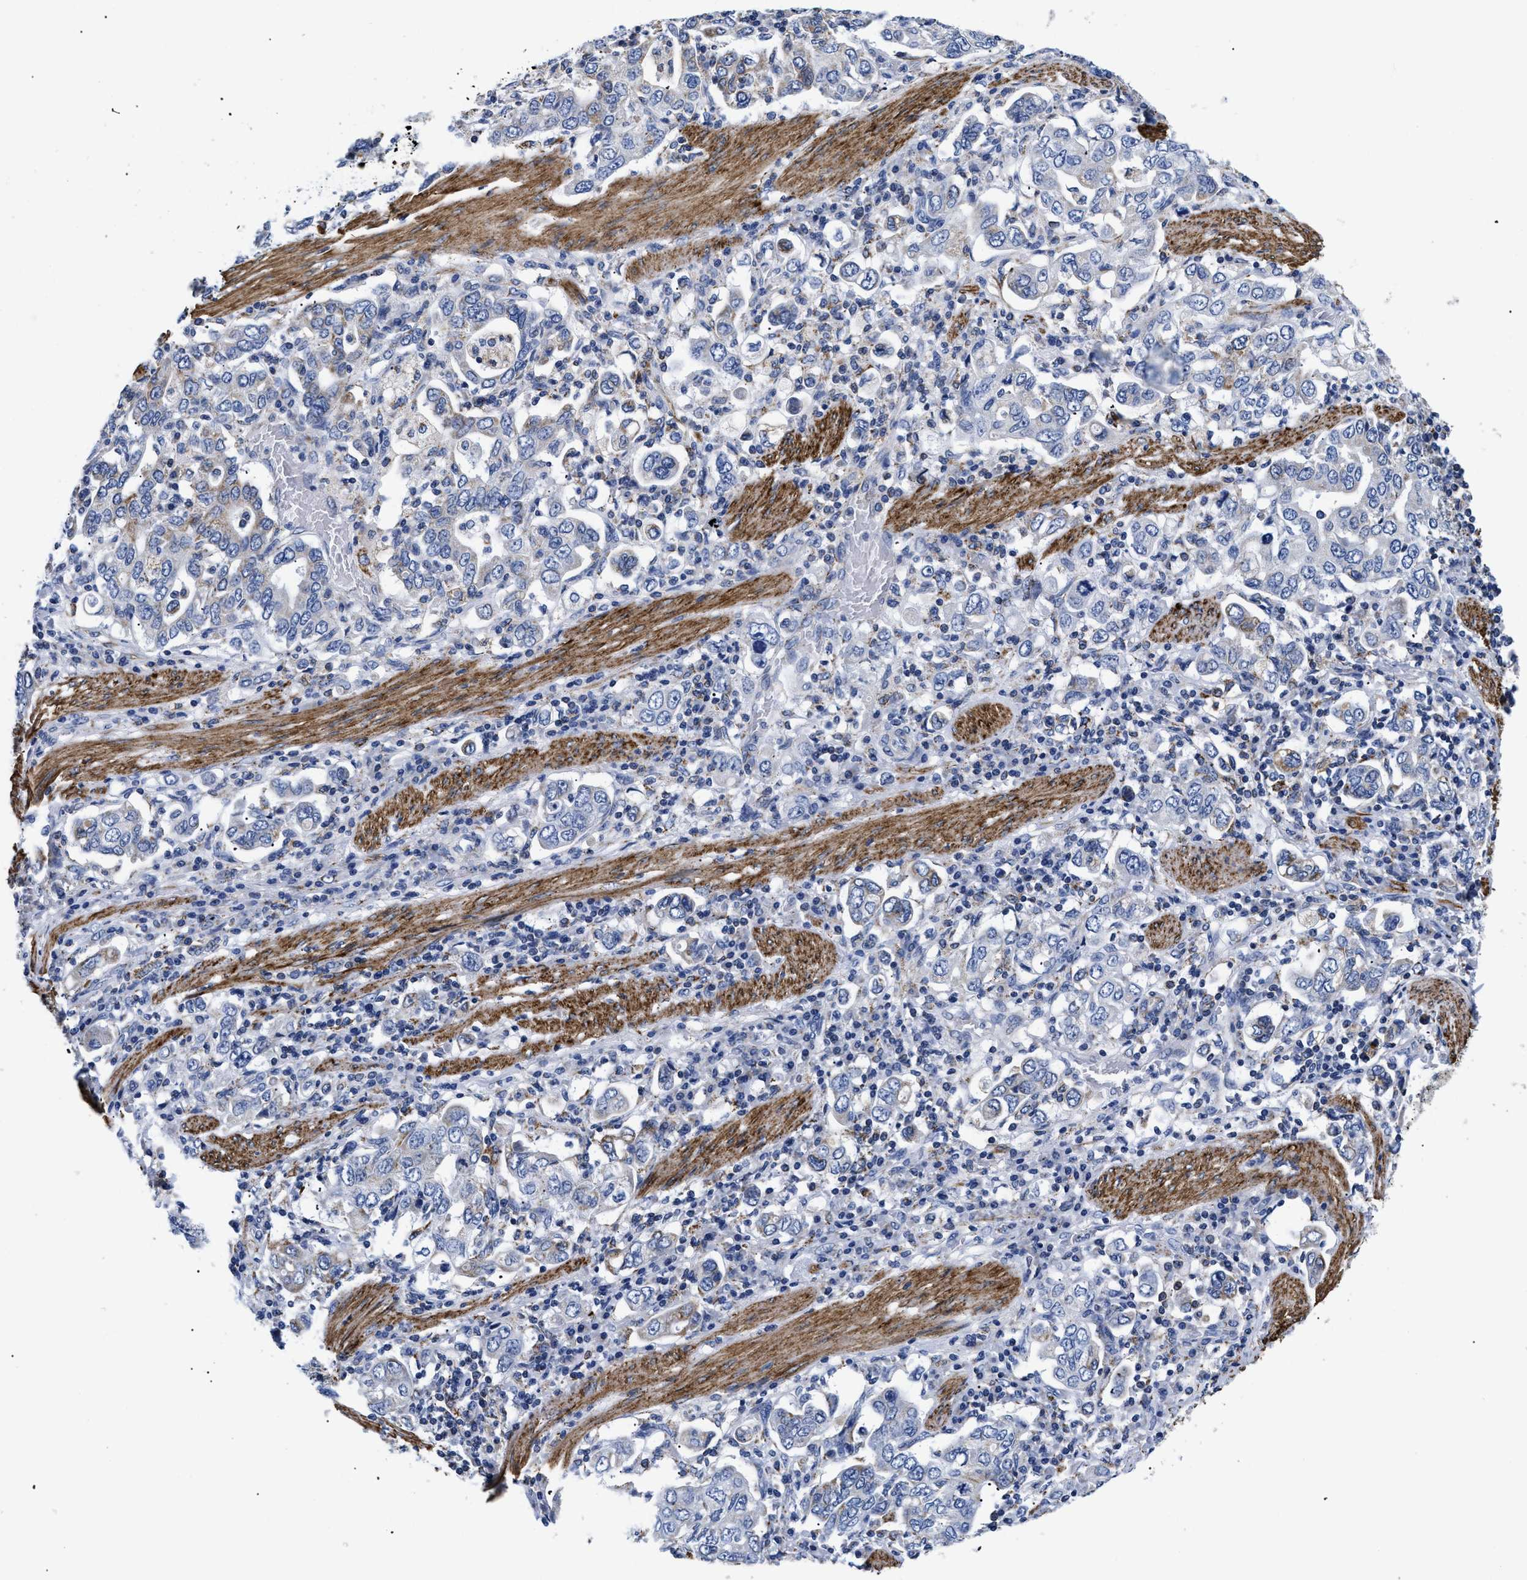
{"staining": {"intensity": "negative", "quantity": "none", "location": "none"}, "tissue": "stomach cancer", "cell_type": "Tumor cells", "image_type": "cancer", "snomed": [{"axis": "morphology", "description": "Adenocarcinoma, NOS"}, {"axis": "topography", "description": "Stomach, upper"}], "caption": "Immunohistochemistry of stomach cancer displays no expression in tumor cells.", "gene": "GPR149", "patient": {"sex": "male", "age": 62}}